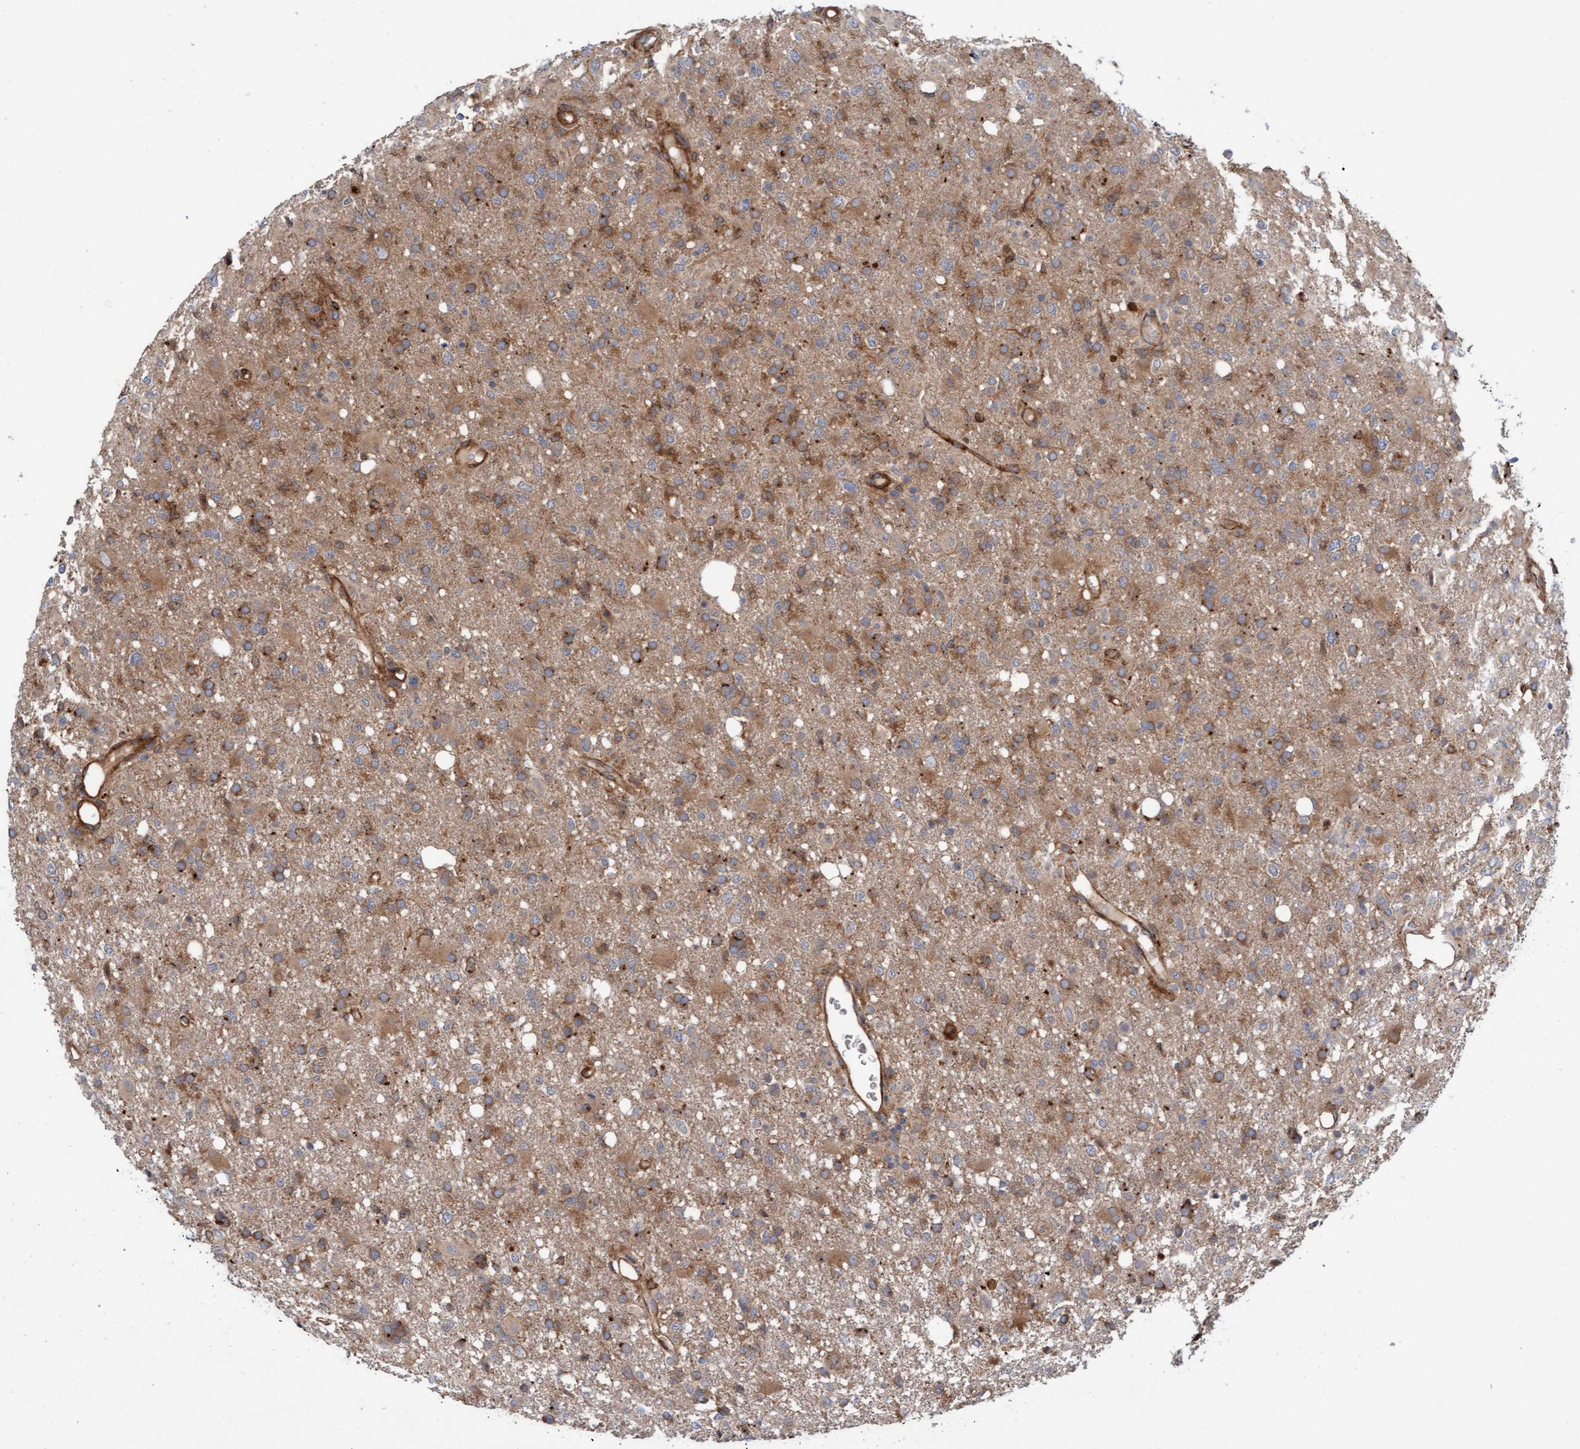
{"staining": {"intensity": "weak", "quantity": ">75%", "location": "cytoplasmic/membranous"}, "tissue": "glioma", "cell_type": "Tumor cells", "image_type": "cancer", "snomed": [{"axis": "morphology", "description": "Glioma, malignant, High grade"}, {"axis": "topography", "description": "Brain"}], "caption": "IHC (DAB (3,3'-diaminobenzidine)) staining of glioma displays weak cytoplasmic/membranous protein expression in approximately >75% of tumor cells.", "gene": "KIAA0753", "patient": {"sex": "female", "age": 57}}